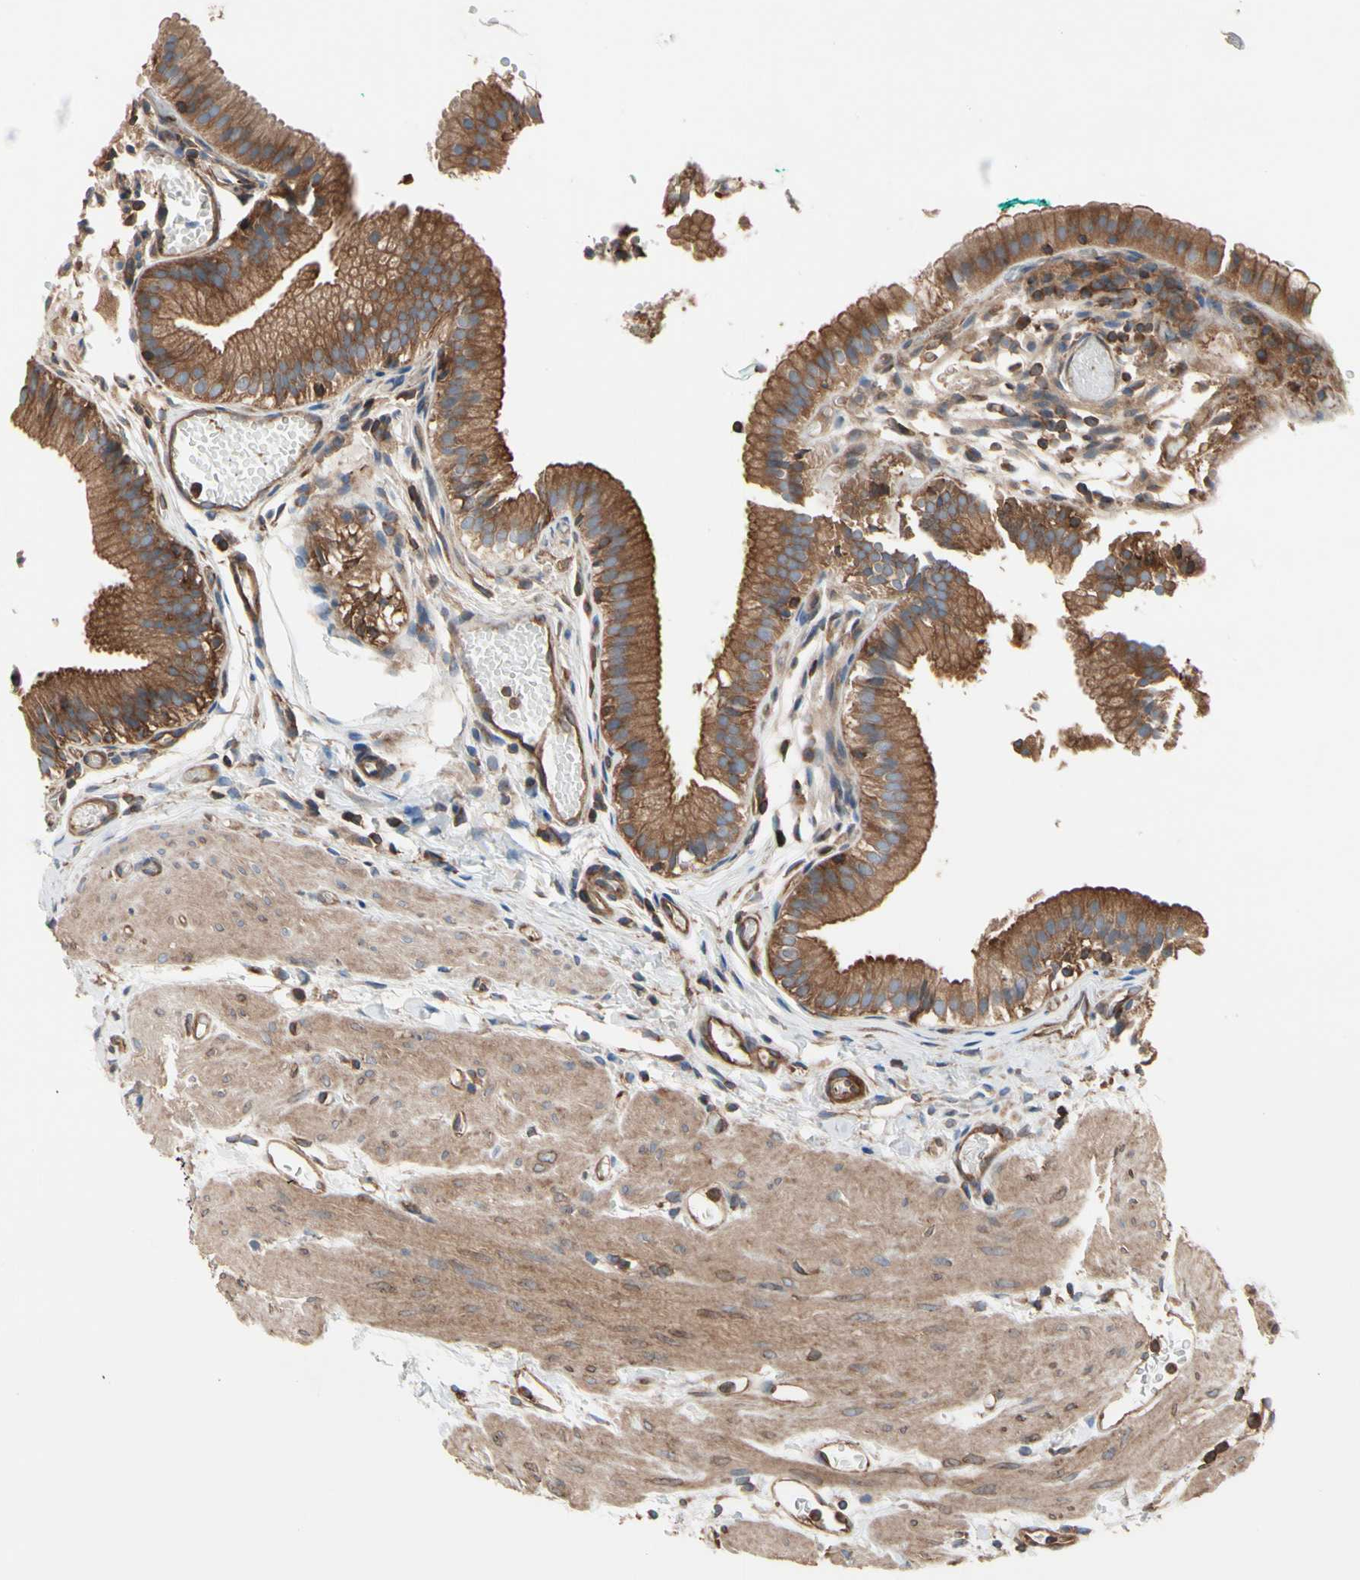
{"staining": {"intensity": "strong", "quantity": ">75%", "location": "cytoplasmic/membranous"}, "tissue": "gallbladder", "cell_type": "Glandular cells", "image_type": "normal", "snomed": [{"axis": "morphology", "description": "Normal tissue, NOS"}, {"axis": "topography", "description": "Gallbladder"}], "caption": "Immunohistochemical staining of benign human gallbladder shows high levels of strong cytoplasmic/membranous expression in about >75% of glandular cells. Nuclei are stained in blue.", "gene": "ROCK1", "patient": {"sex": "female", "age": 26}}